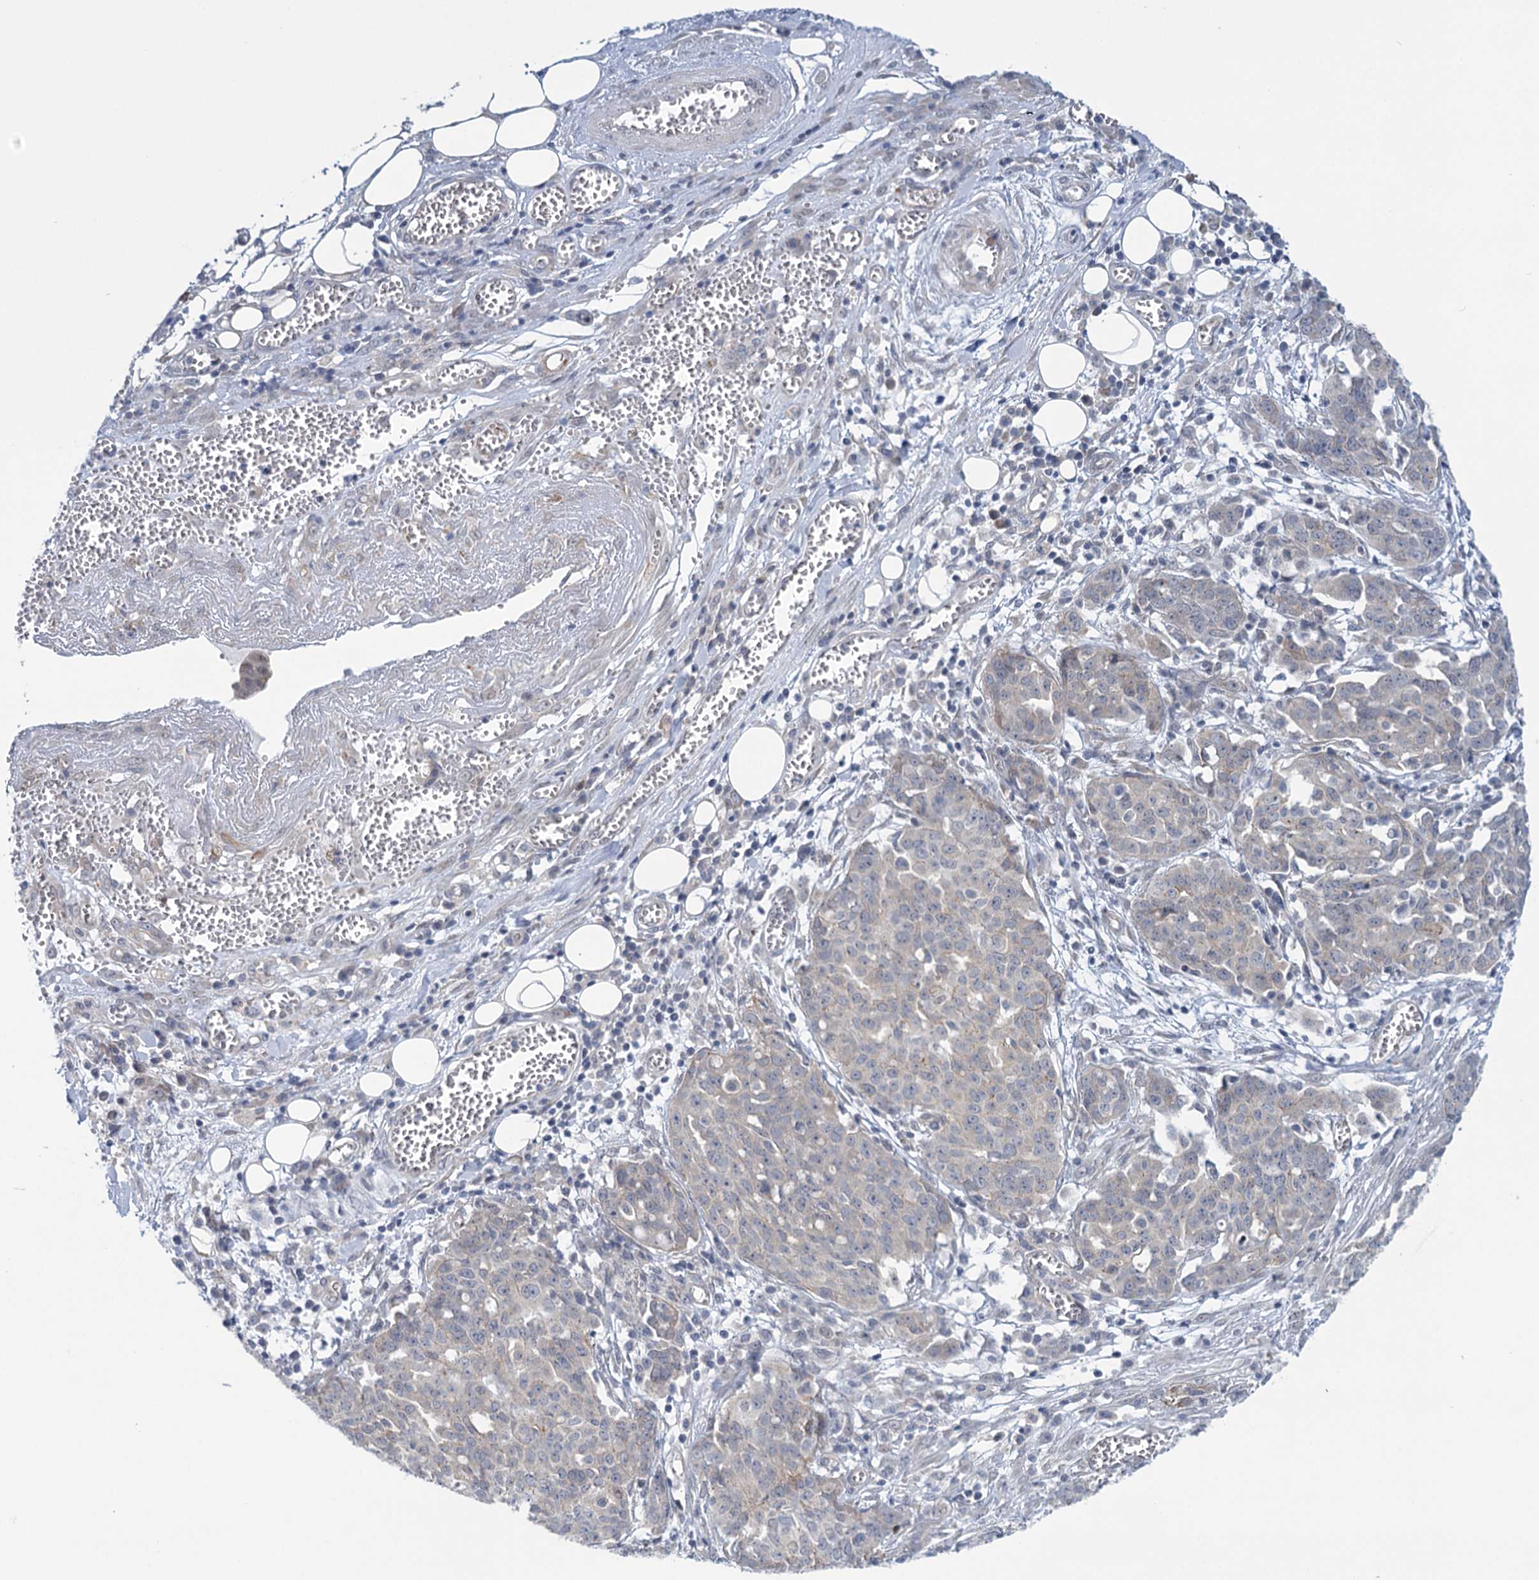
{"staining": {"intensity": "negative", "quantity": "none", "location": "none"}, "tissue": "ovarian cancer", "cell_type": "Tumor cells", "image_type": "cancer", "snomed": [{"axis": "morphology", "description": "Cystadenocarcinoma, serous, NOS"}, {"axis": "topography", "description": "Soft tissue"}, {"axis": "topography", "description": "Ovary"}], "caption": "Tumor cells are negative for protein expression in human serous cystadenocarcinoma (ovarian).", "gene": "MBLAC2", "patient": {"sex": "female", "age": 57}}